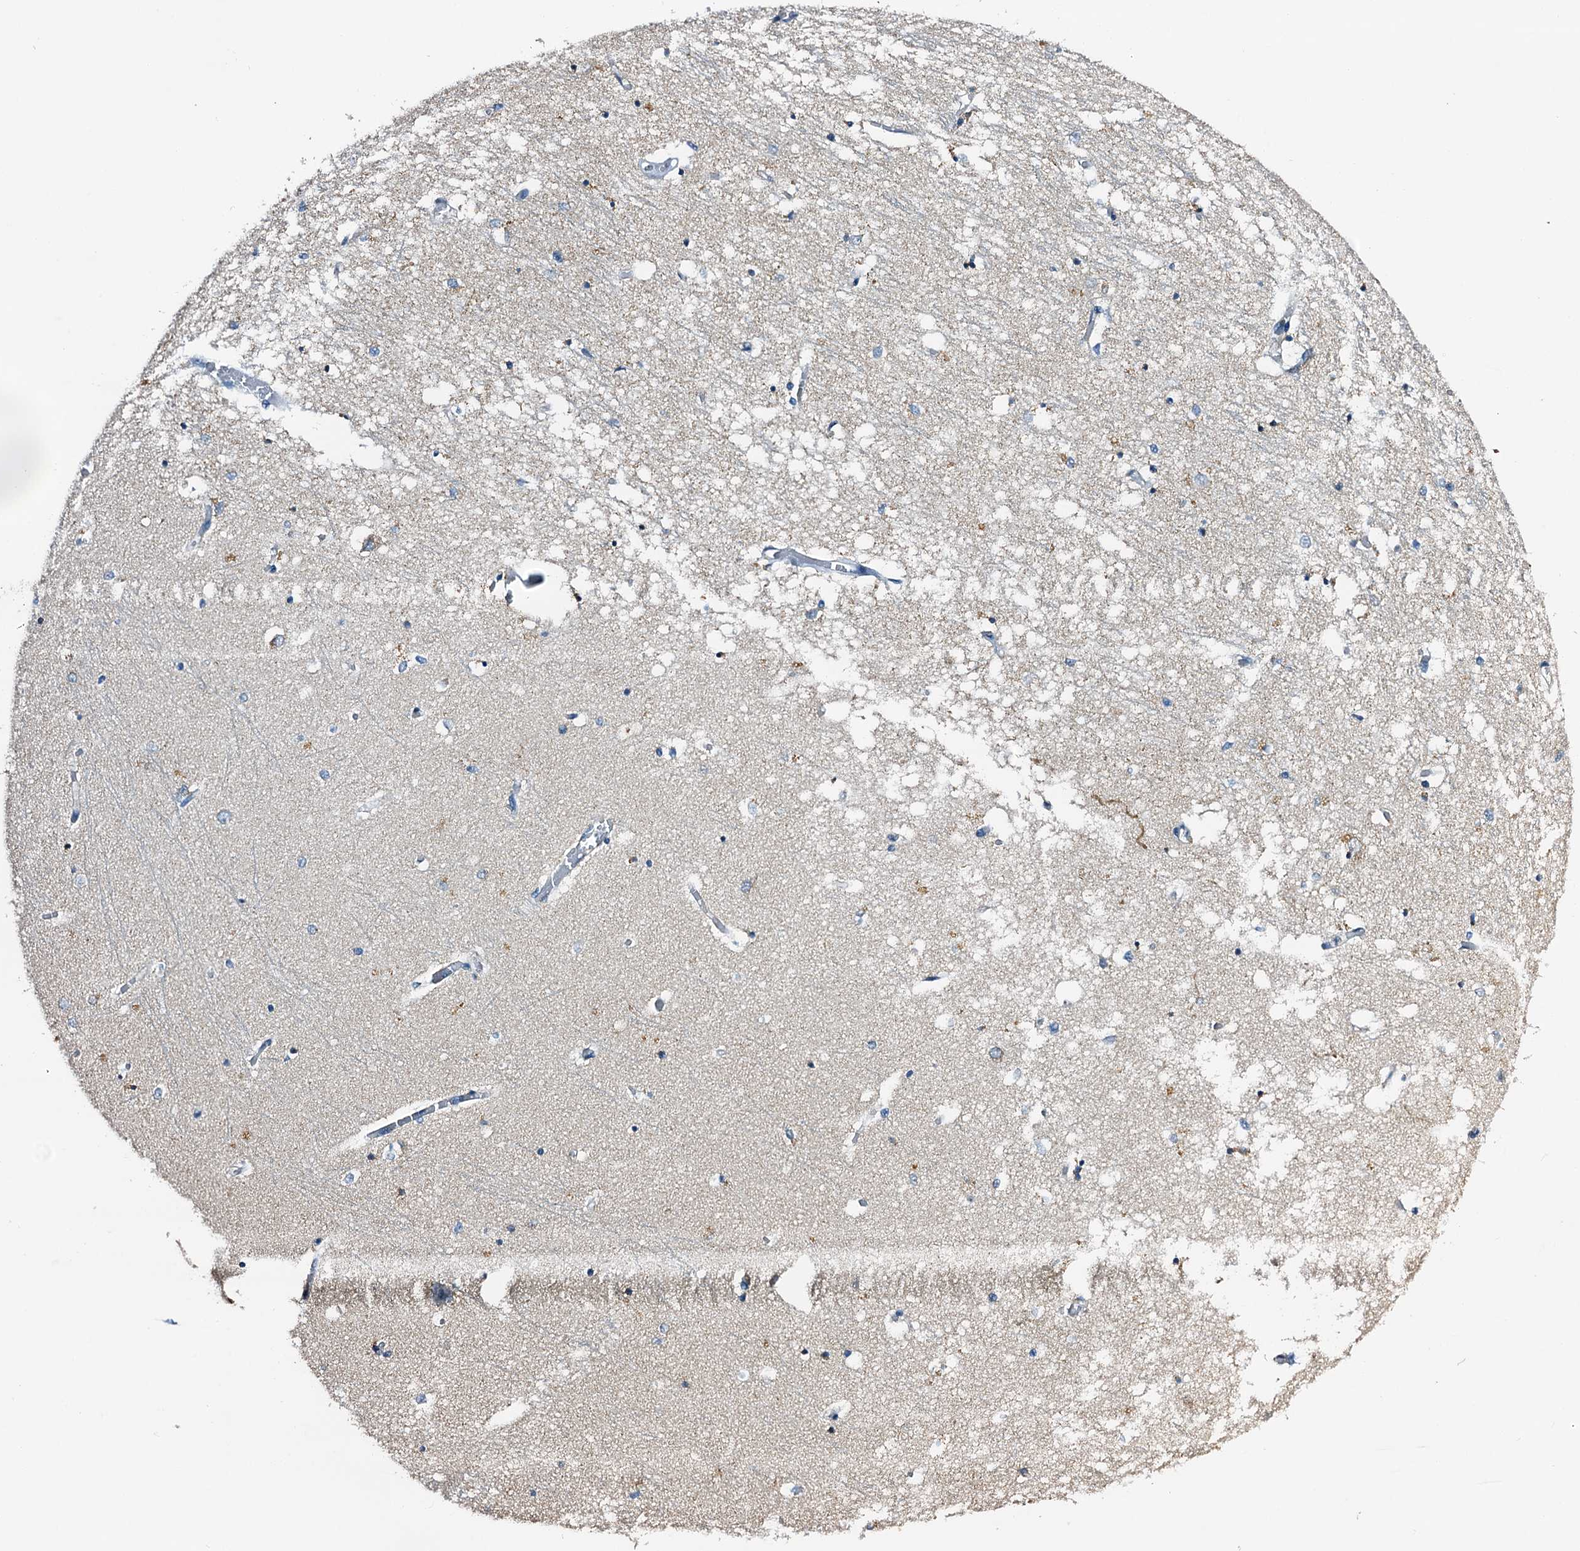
{"staining": {"intensity": "moderate", "quantity": "<25%", "location": "cytoplasmic/membranous"}, "tissue": "hippocampus", "cell_type": "Glial cells", "image_type": "normal", "snomed": [{"axis": "morphology", "description": "Normal tissue, NOS"}, {"axis": "topography", "description": "Hippocampus"}], "caption": "Hippocampus stained with DAB immunohistochemistry demonstrates low levels of moderate cytoplasmic/membranous staining in approximately <25% of glial cells.", "gene": "POC1A", "patient": {"sex": "male", "age": 70}}